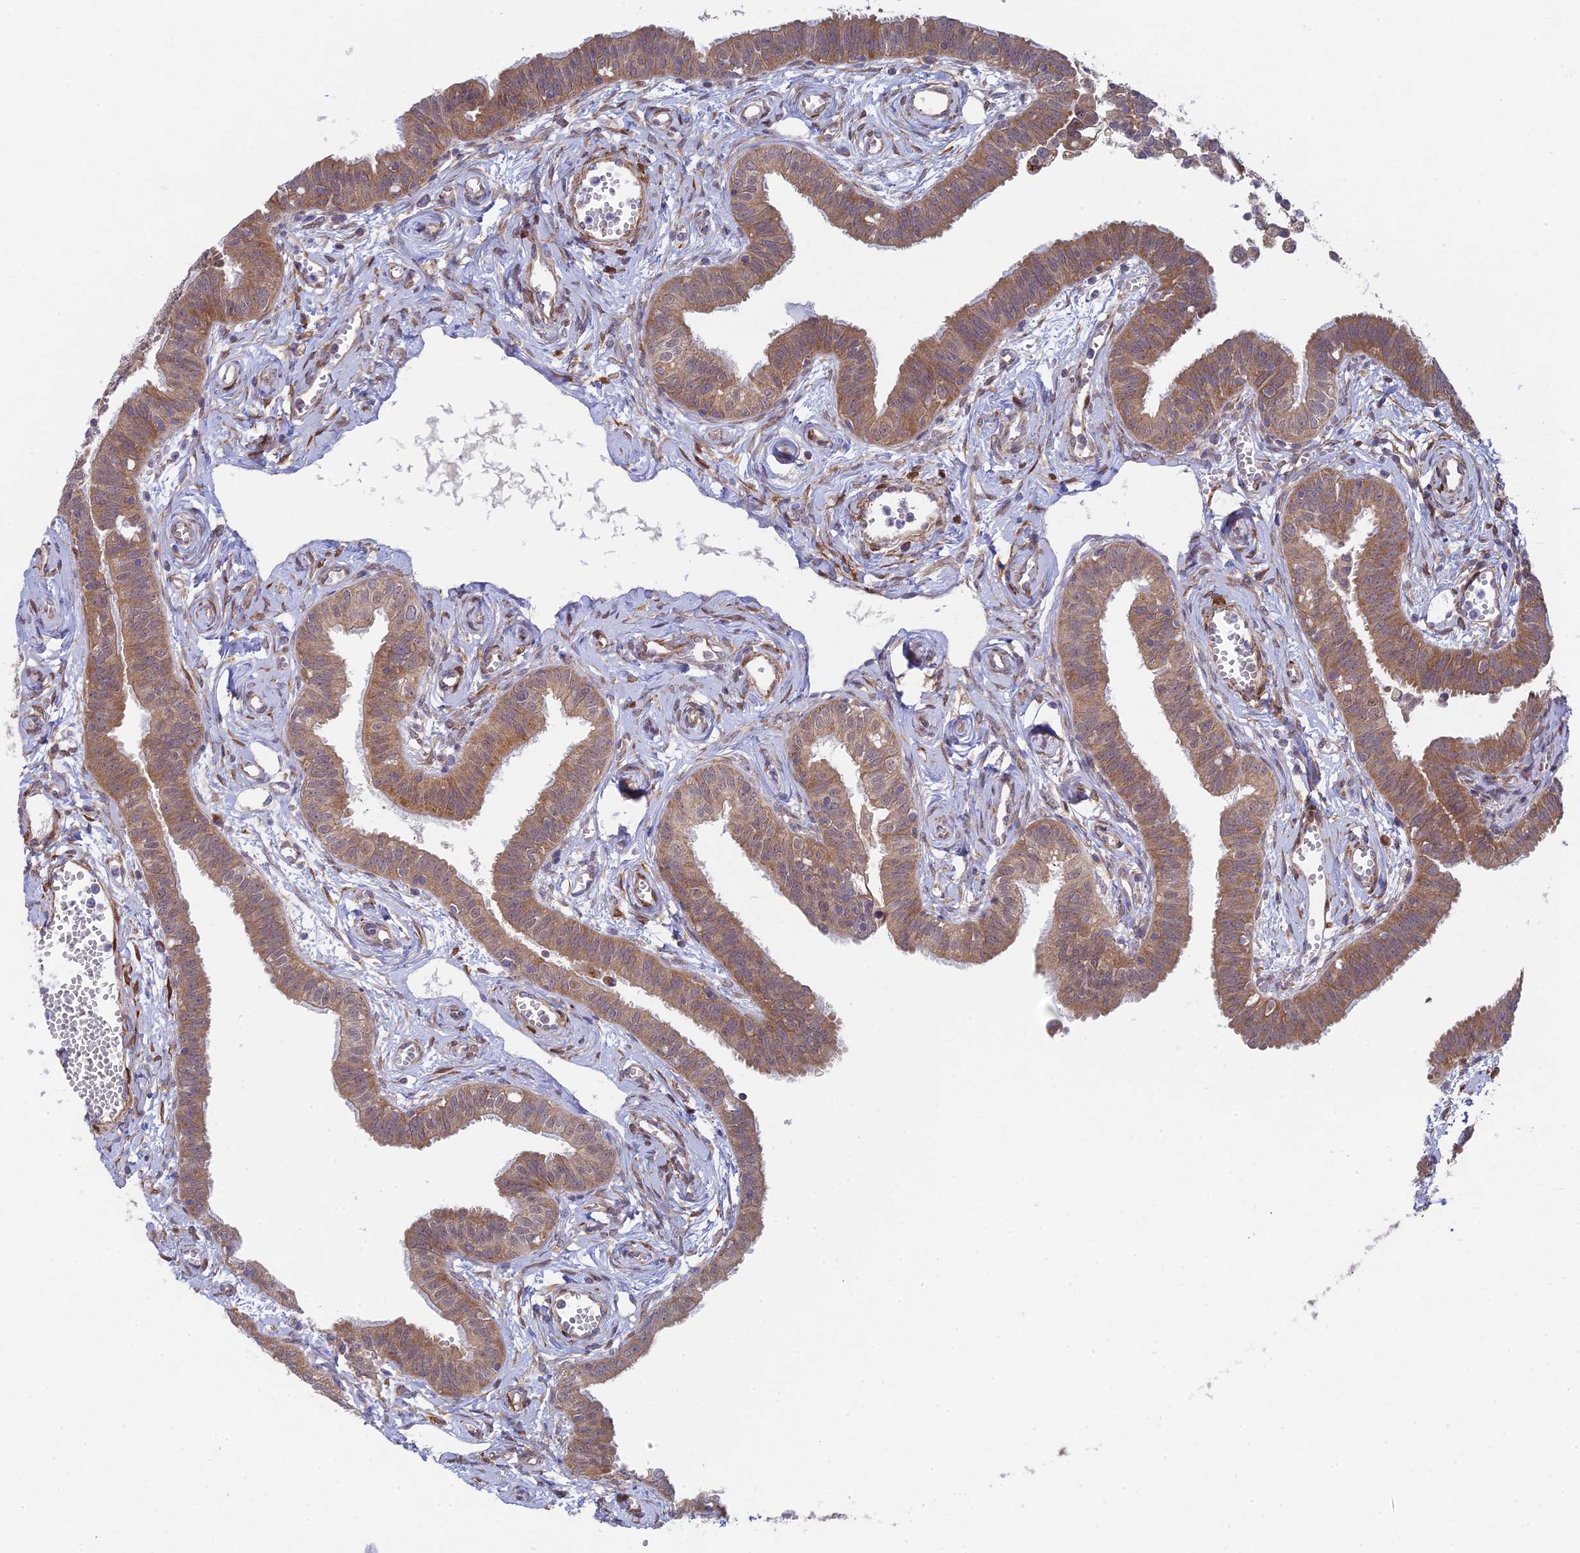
{"staining": {"intensity": "moderate", "quantity": ">75%", "location": "cytoplasmic/membranous"}, "tissue": "fallopian tube", "cell_type": "Glandular cells", "image_type": "normal", "snomed": [{"axis": "morphology", "description": "Normal tissue, NOS"}, {"axis": "morphology", "description": "Carcinoma, NOS"}, {"axis": "topography", "description": "Fallopian tube"}, {"axis": "topography", "description": "Ovary"}], "caption": "Glandular cells display medium levels of moderate cytoplasmic/membranous positivity in approximately >75% of cells in benign human fallopian tube.", "gene": "INCA1", "patient": {"sex": "female", "age": 59}}